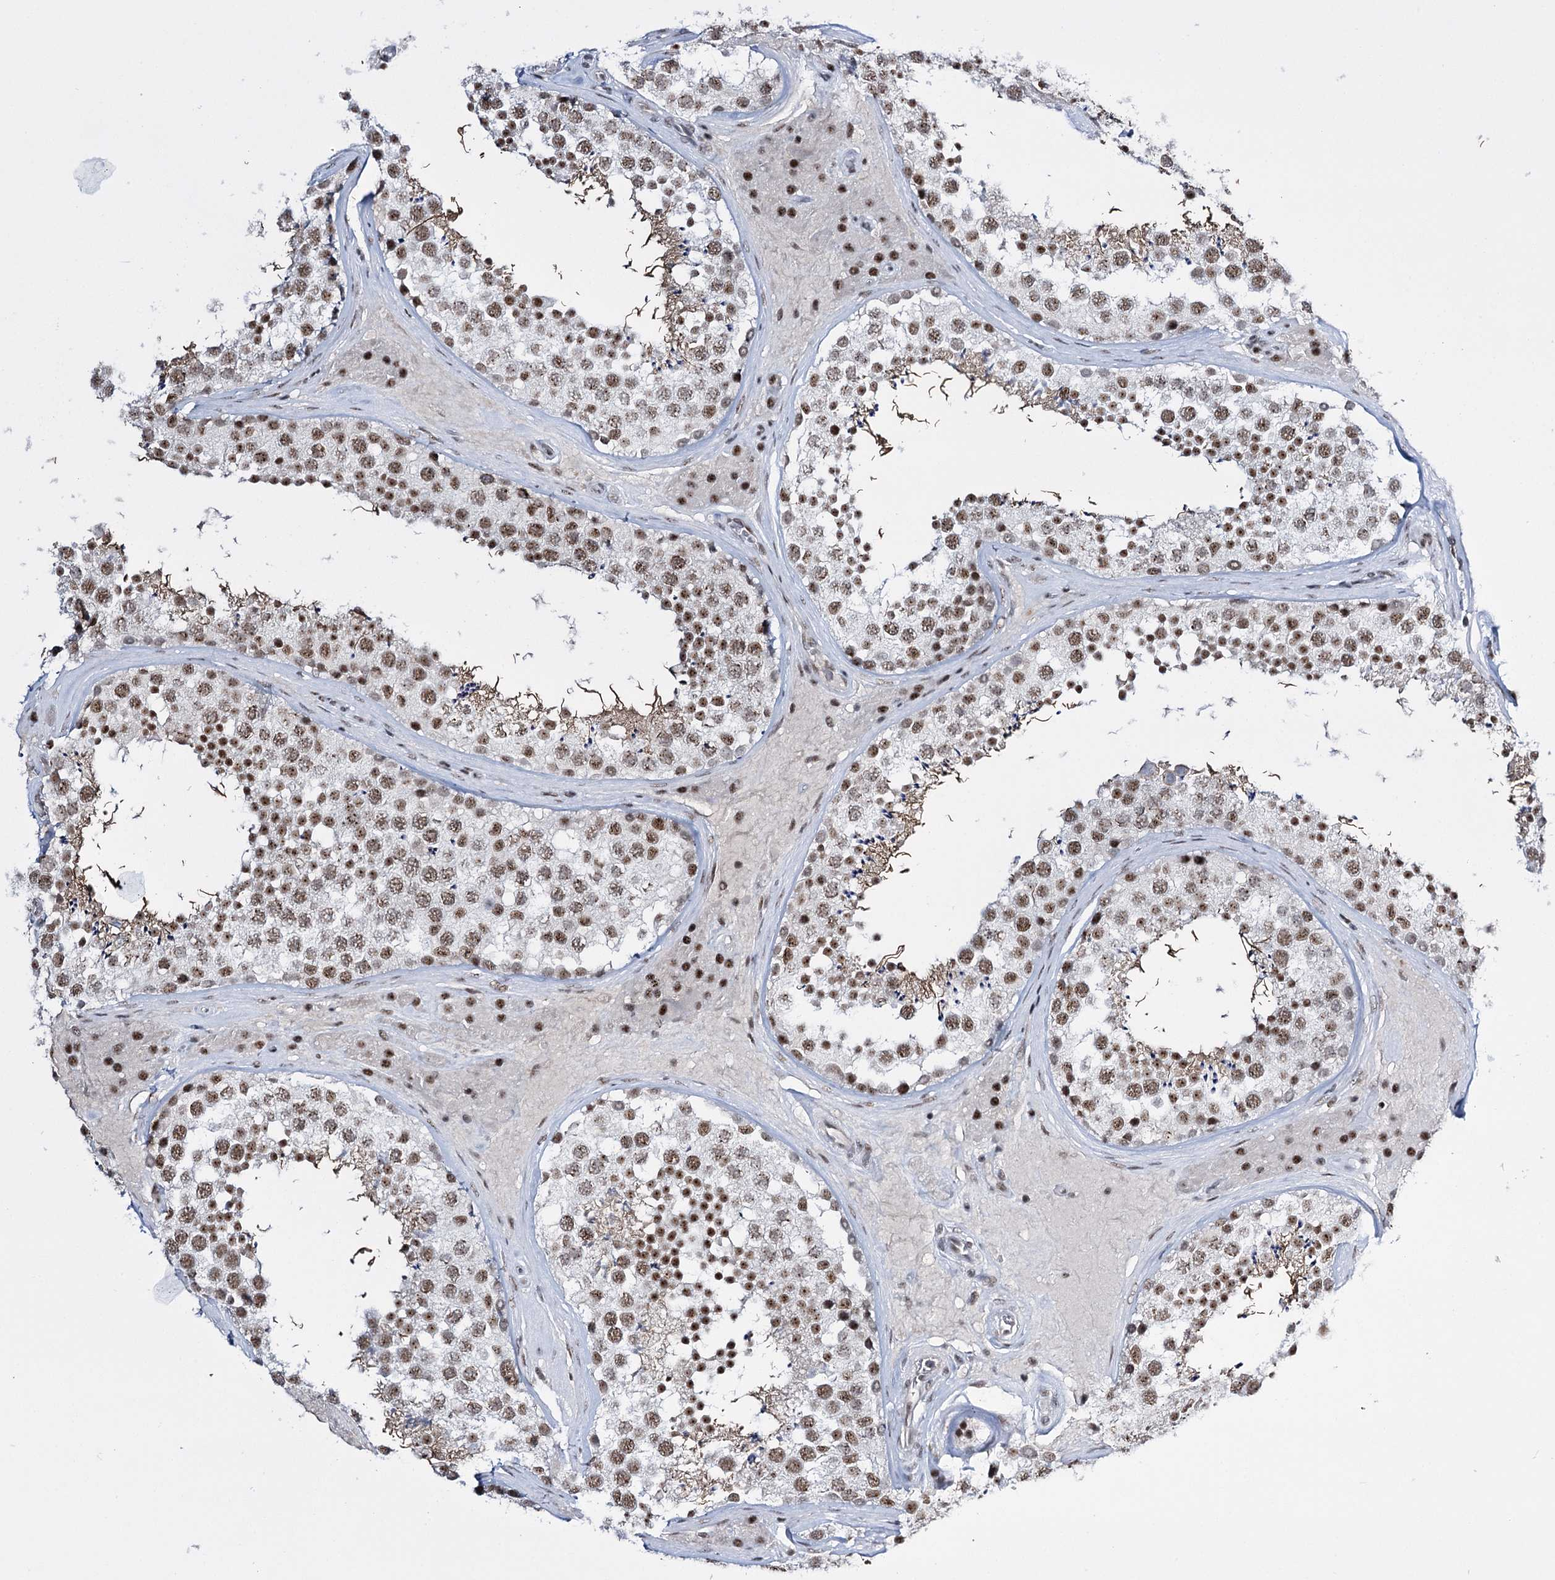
{"staining": {"intensity": "moderate", "quantity": ">75%", "location": "nuclear"}, "tissue": "testis", "cell_type": "Cells in seminiferous ducts", "image_type": "normal", "snomed": [{"axis": "morphology", "description": "Normal tissue, NOS"}, {"axis": "topography", "description": "Testis"}], "caption": "Benign testis was stained to show a protein in brown. There is medium levels of moderate nuclear staining in about >75% of cells in seminiferous ducts. (DAB IHC, brown staining for protein, blue staining for nuclei).", "gene": "PRPF40A", "patient": {"sex": "male", "age": 46}}